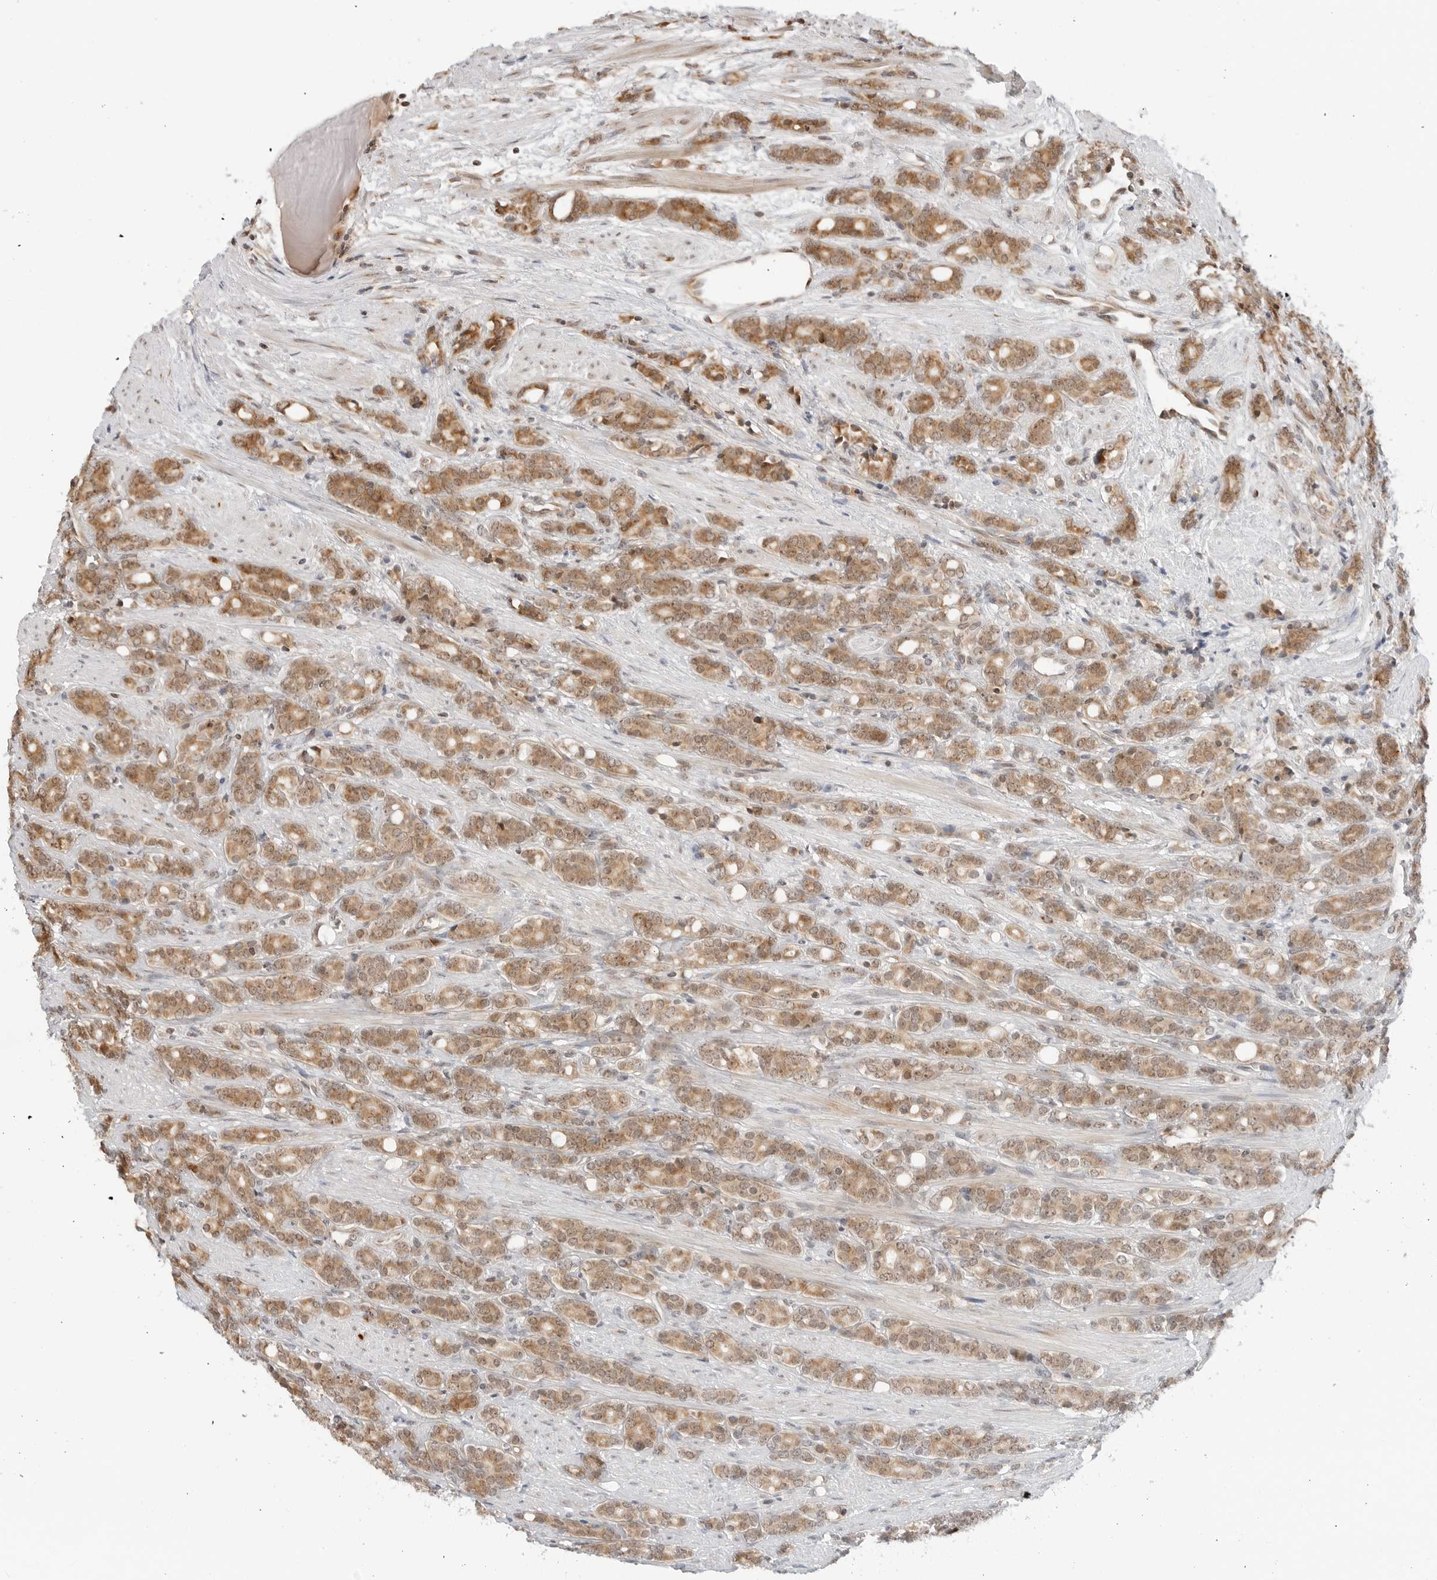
{"staining": {"intensity": "moderate", "quantity": ">75%", "location": "cytoplasmic/membranous"}, "tissue": "prostate cancer", "cell_type": "Tumor cells", "image_type": "cancer", "snomed": [{"axis": "morphology", "description": "Adenocarcinoma, High grade"}, {"axis": "topography", "description": "Prostate"}], "caption": "Human prostate cancer (adenocarcinoma (high-grade)) stained with a brown dye displays moderate cytoplasmic/membranous positive expression in about >75% of tumor cells.", "gene": "POLR3GL", "patient": {"sex": "male", "age": 62}}